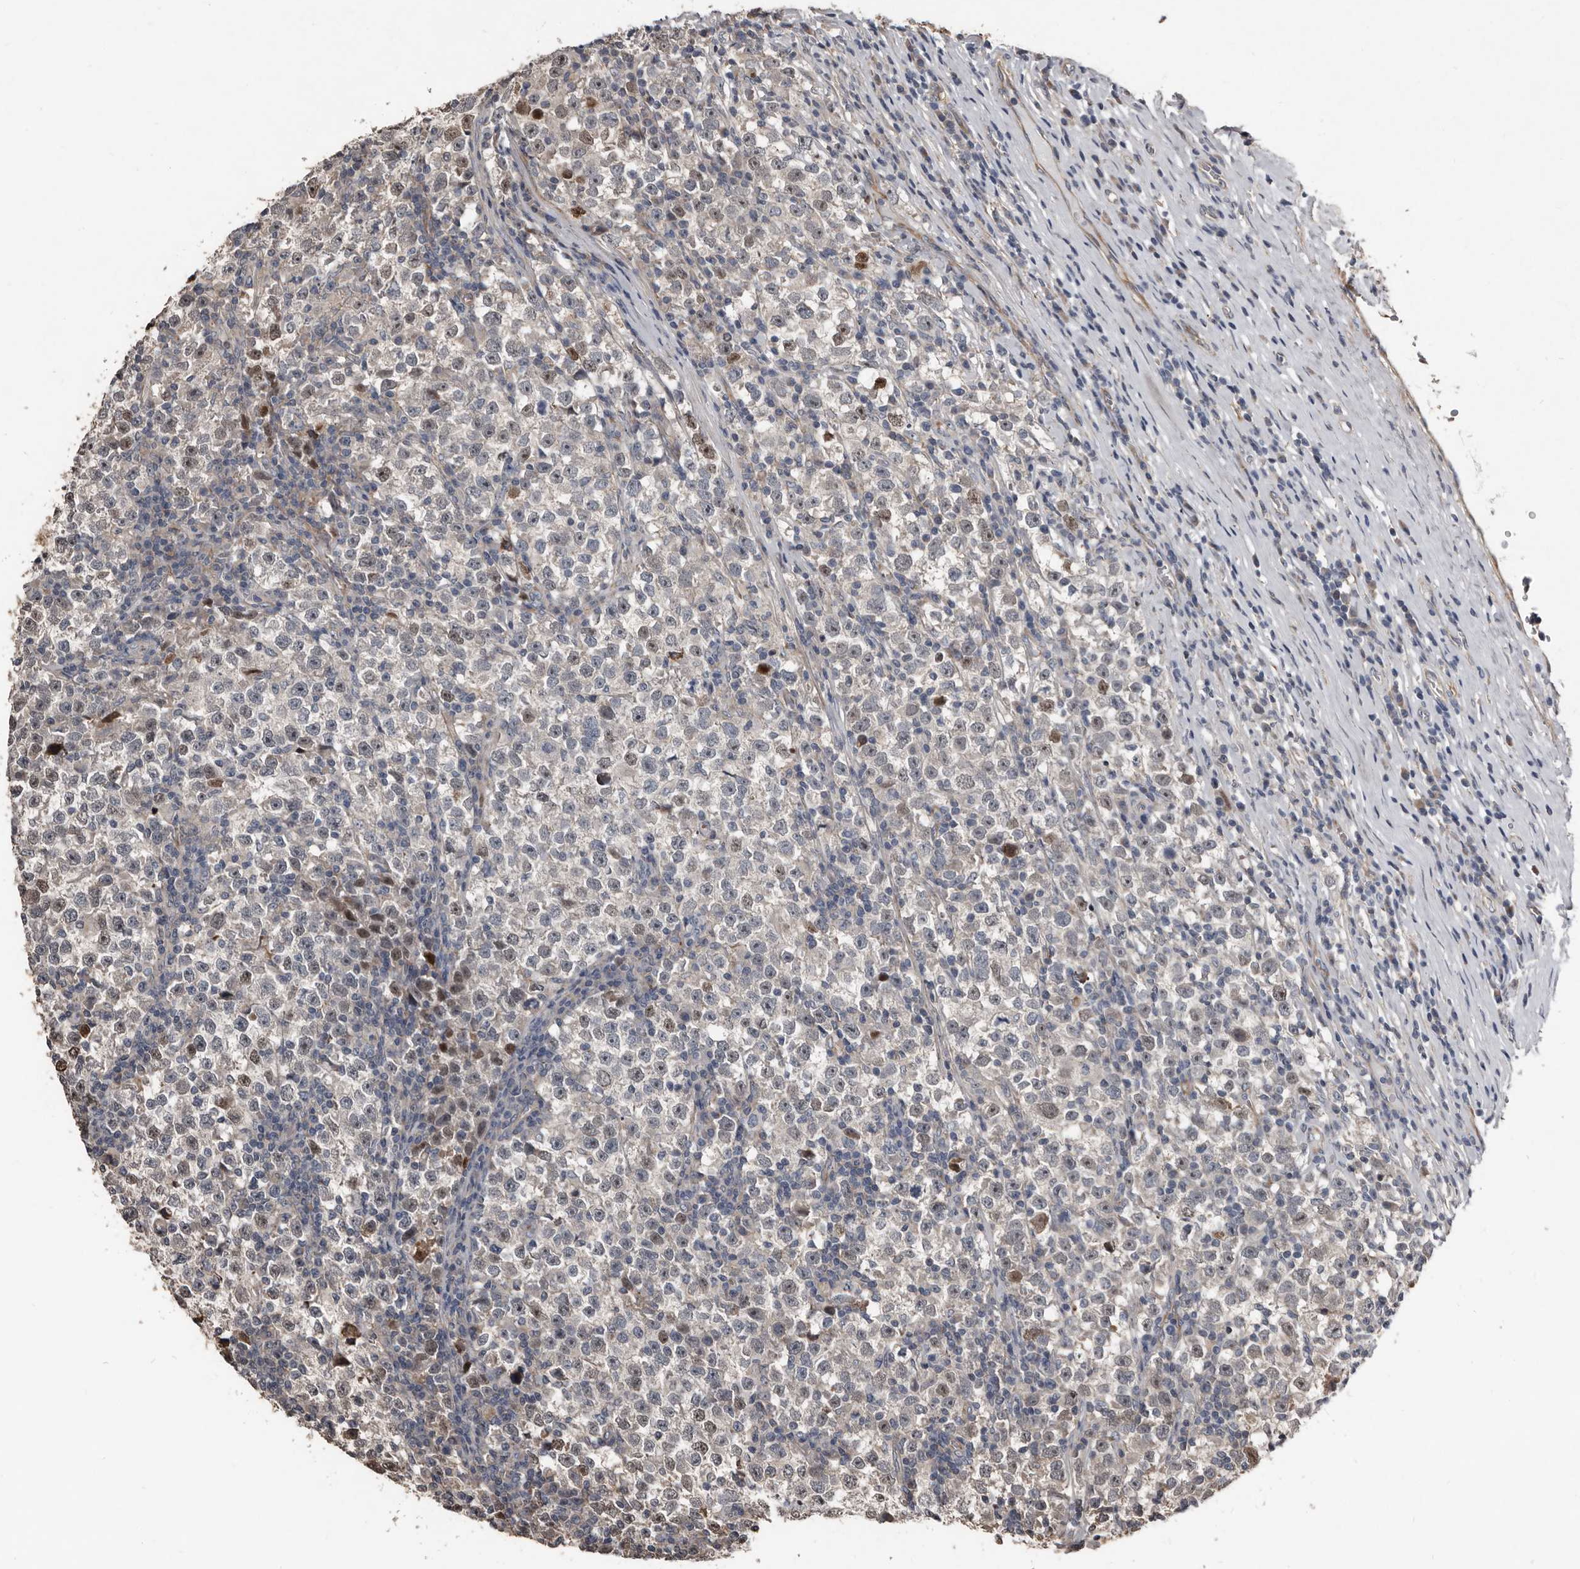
{"staining": {"intensity": "moderate", "quantity": "<25%", "location": "nuclear"}, "tissue": "testis cancer", "cell_type": "Tumor cells", "image_type": "cancer", "snomed": [{"axis": "morphology", "description": "Normal tissue, NOS"}, {"axis": "morphology", "description": "Seminoma, NOS"}, {"axis": "topography", "description": "Testis"}], "caption": "This is a histology image of immunohistochemistry (IHC) staining of testis seminoma, which shows moderate staining in the nuclear of tumor cells.", "gene": "DHPS", "patient": {"sex": "male", "age": 43}}